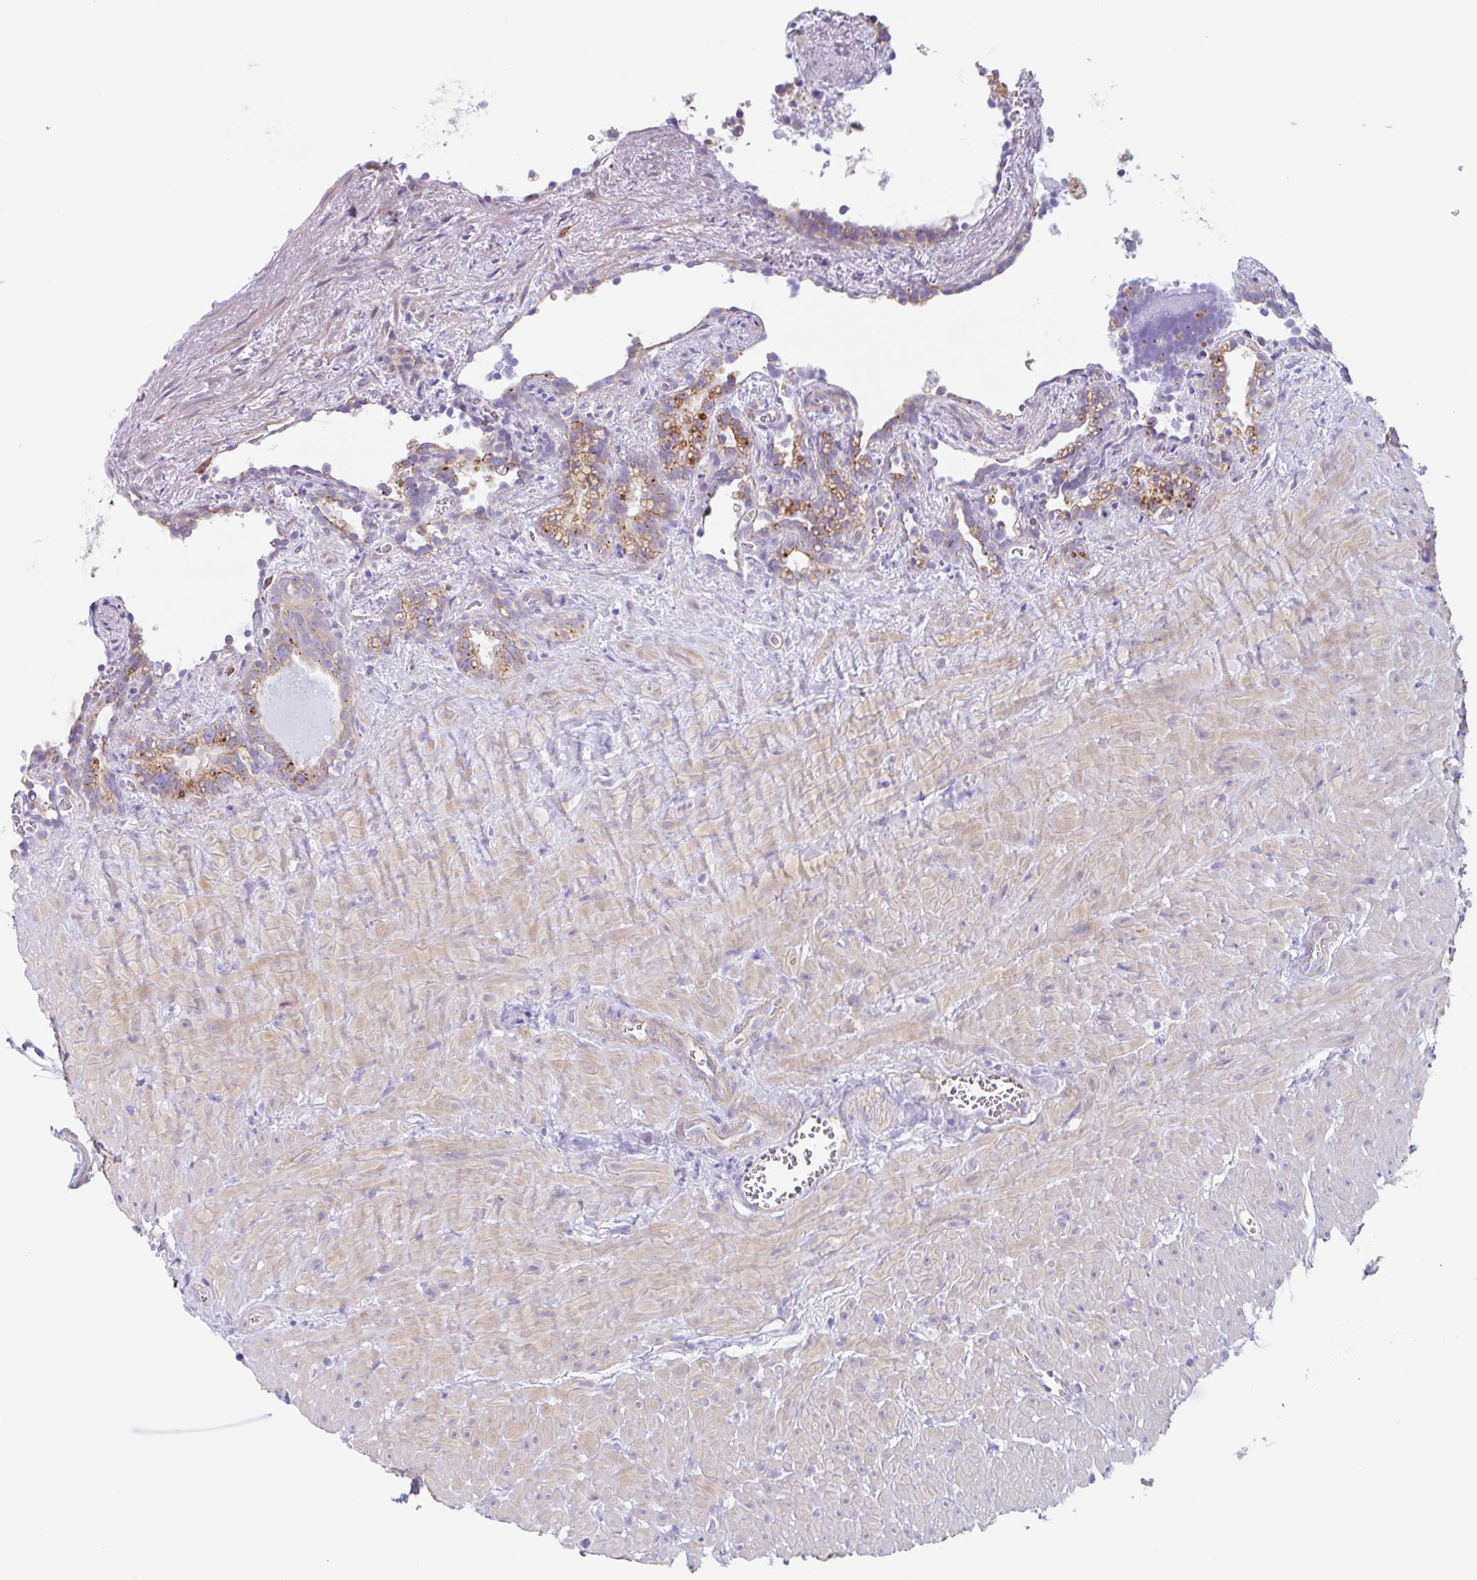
{"staining": {"intensity": "moderate", "quantity": "<25%", "location": "cytoplasmic/membranous"}, "tissue": "seminal vesicle", "cell_type": "Glandular cells", "image_type": "normal", "snomed": [{"axis": "morphology", "description": "Normal tissue, NOS"}, {"axis": "topography", "description": "Seminal veicle"}], "caption": "Glandular cells reveal low levels of moderate cytoplasmic/membranous expression in approximately <25% of cells in unremarkable human seminal vesicle.", "gene": "LENG9", "patient": {"sex": "male", "age": 76}}